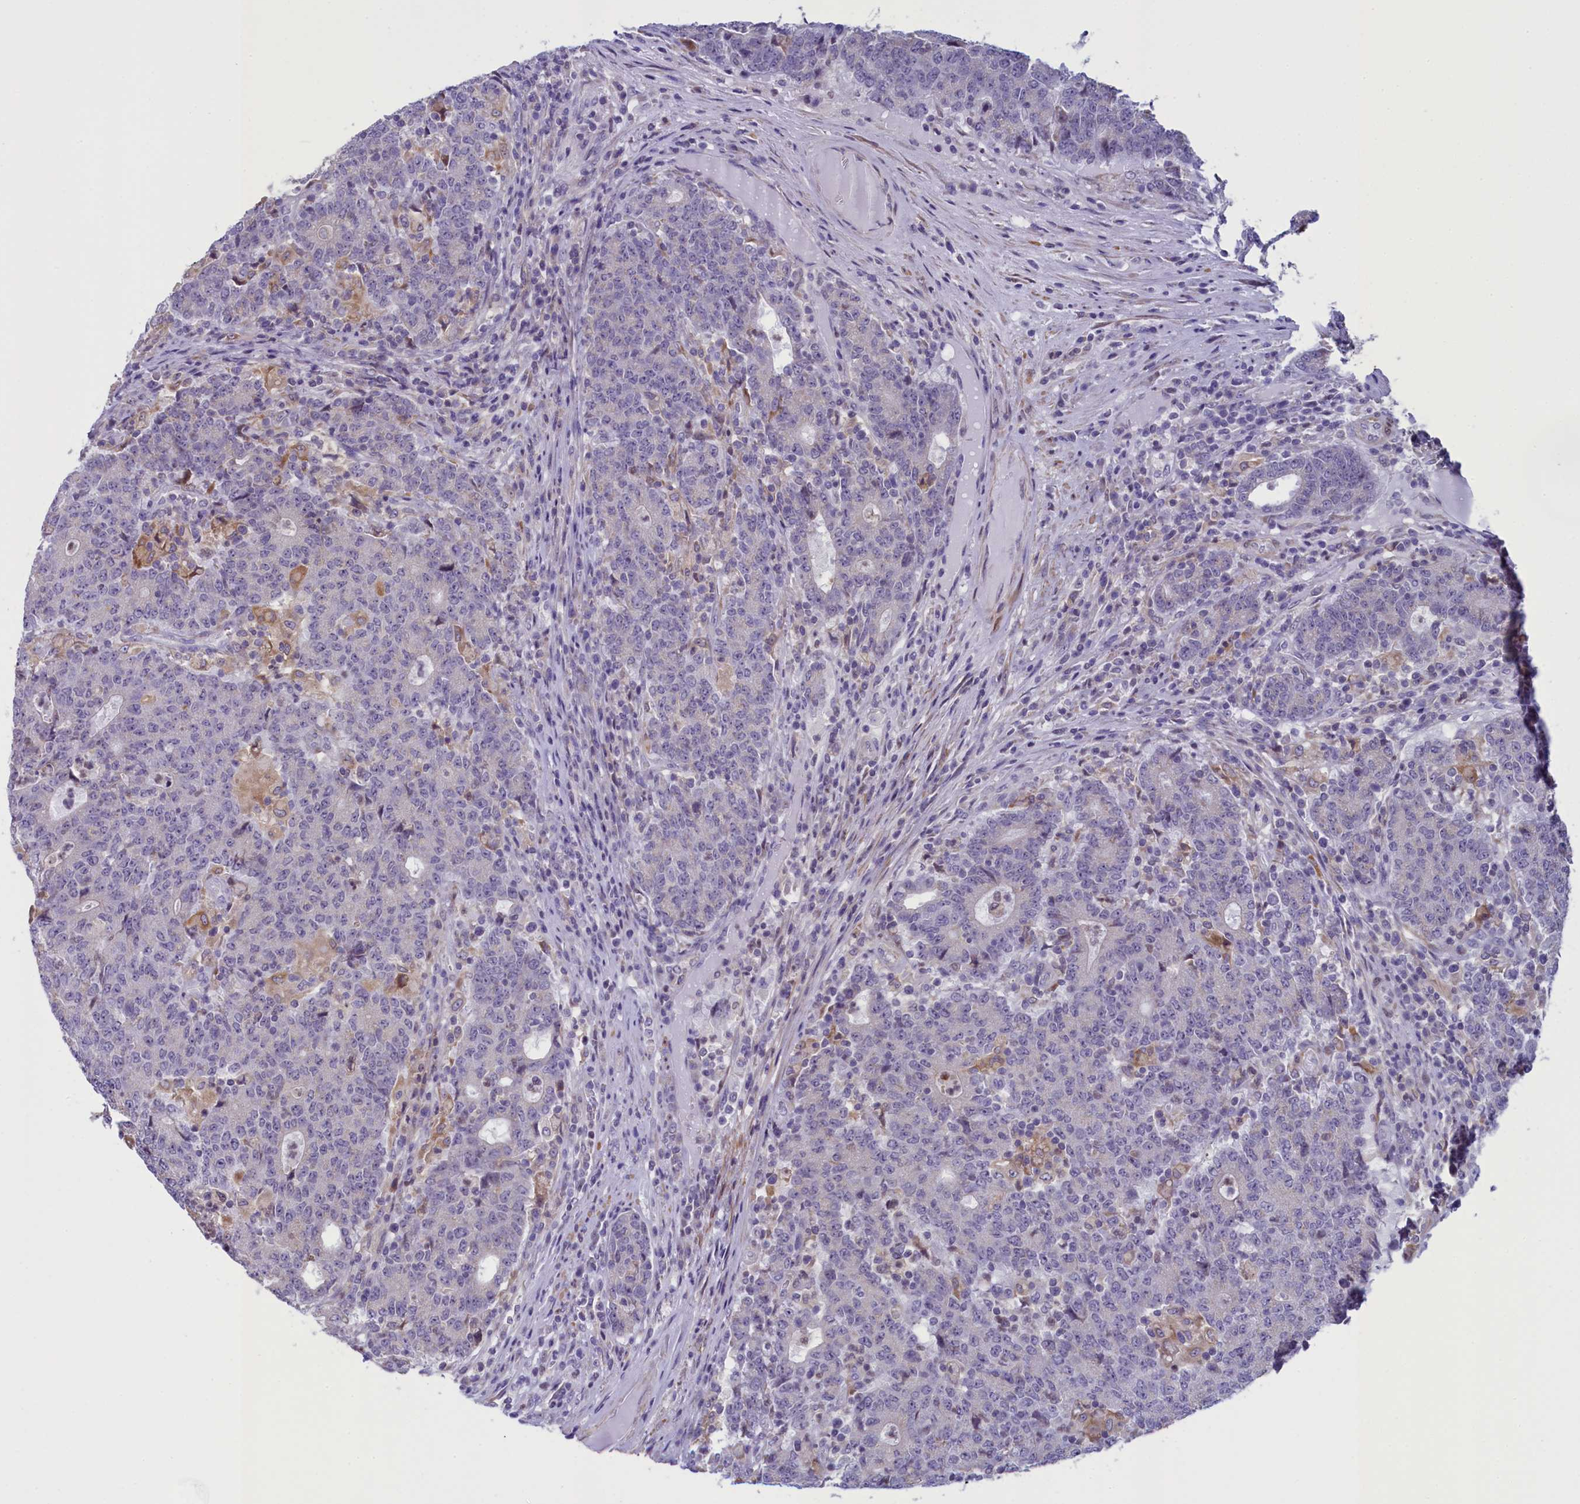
{"staining": {"intensity": "negative", "quantity": "none", "location": "none"}, "tissue": "colorectal cancer", "cell_type": "Tumor cells", "image_type": "cancer", "snomed": [{"axis": "morphology", "description": "Adenocarcinoma, NOS"}, {"axis": "topography", "description": "Colon"}], "caption": "Colorectal cancer (adenocarcinoma) was stained to show a protein in brown. There is no significant staining in tumor cells.", "gene": "IGSF6", "patient": {"sex": "female", "age": 75}}